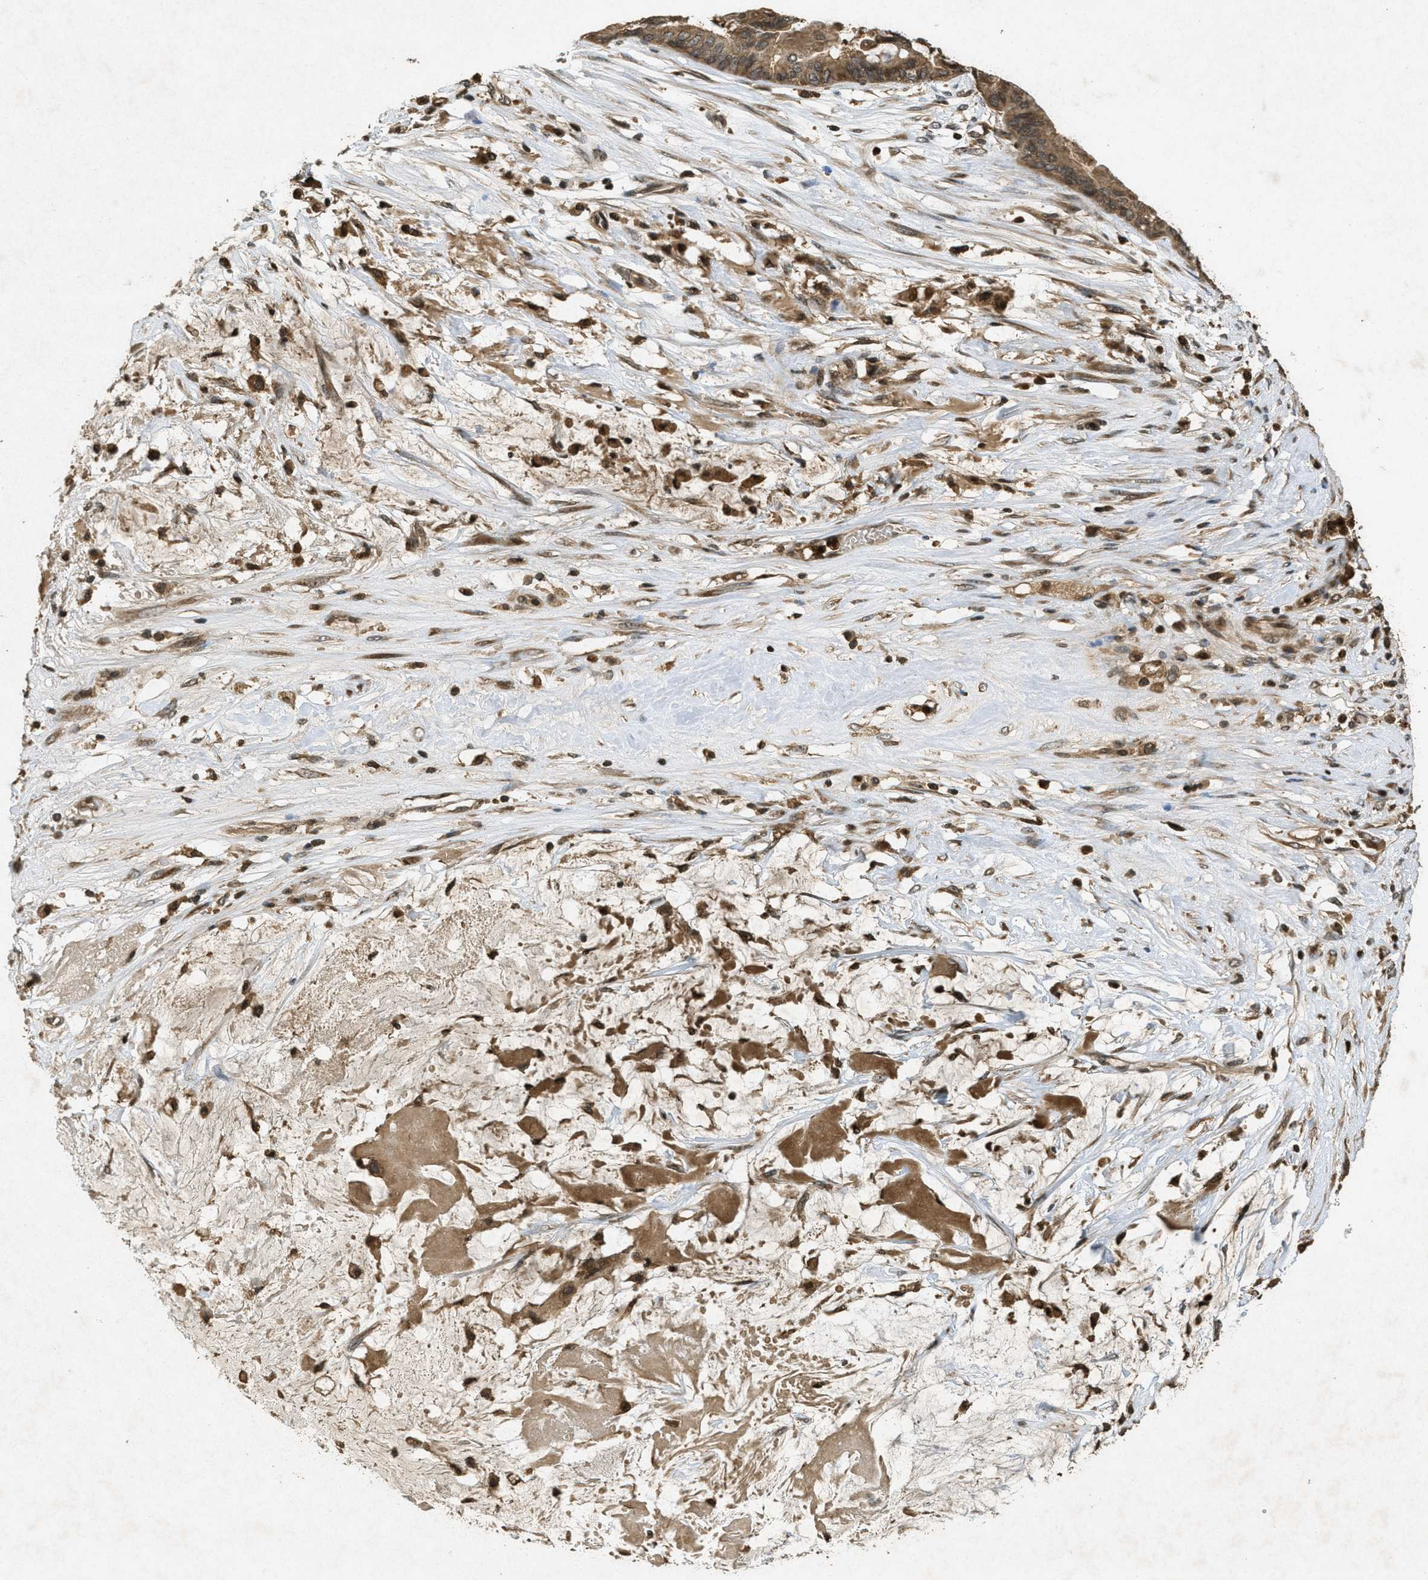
{"staining": {"intensity": "moderate", "quantity": ">75%", "location": "cytoplasmic/membranous"}, "tissue": "ovarian cancer", "cell_type": "Tumor cells", "image_type": "cancer", "snomed": [{"axis": "morphology", "description": "Cystadenocarcinoma, mucinous, NOS"}, {"axis": "topography", "description": "Ovary"}], "caption": "IHC (DAB (3,3'-diaminobenzidine)) staining of mucinous cystadenocarcinoma (ovarian) displays moderate cytoplasmic/membranous protein staining in about >75% of tumor cells. Nuclei are stained in blue.", "gene": "ATG7", "patient": {"sex": "female", "age": 80}}